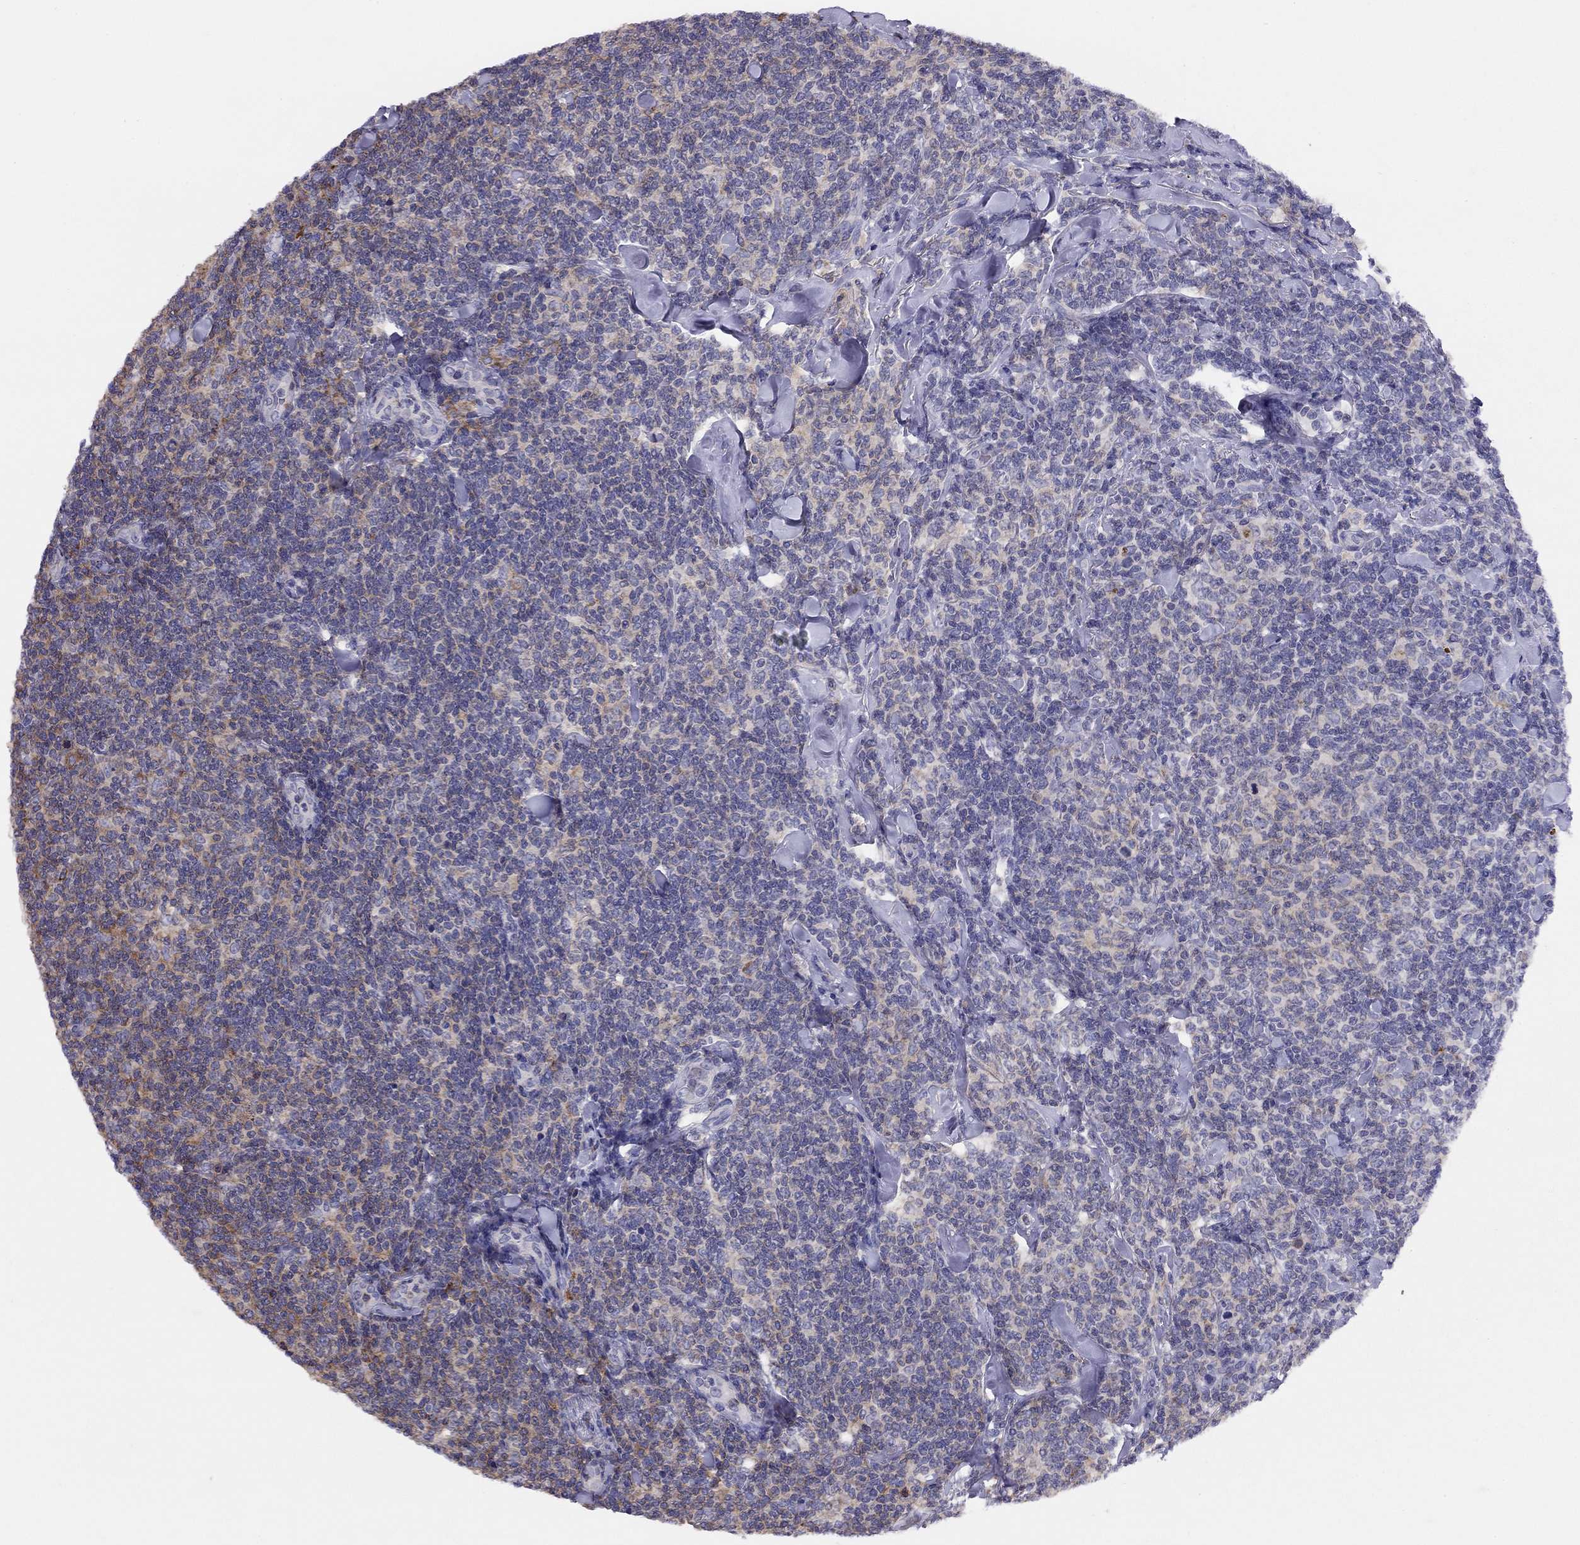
{"staining": {"intensity": "negative", "quantity": "none", "location": "none"}, "tissue": "lymphoma", "cell_type": "Tumor cells", "image_type": "cancer", "snomed": [{"axis": "morphology", "description": "Malignant lymphoma, non-Hodgkin's type, Low grade"}, {"axis": "topography", "description": "Lymph node"}], "caption": "Immunohistochemistry of human lymphoma demonstrates no positivity in tumor cells.", "gene": "CITED1", "patient": {"sex": "female", "age": 56}}